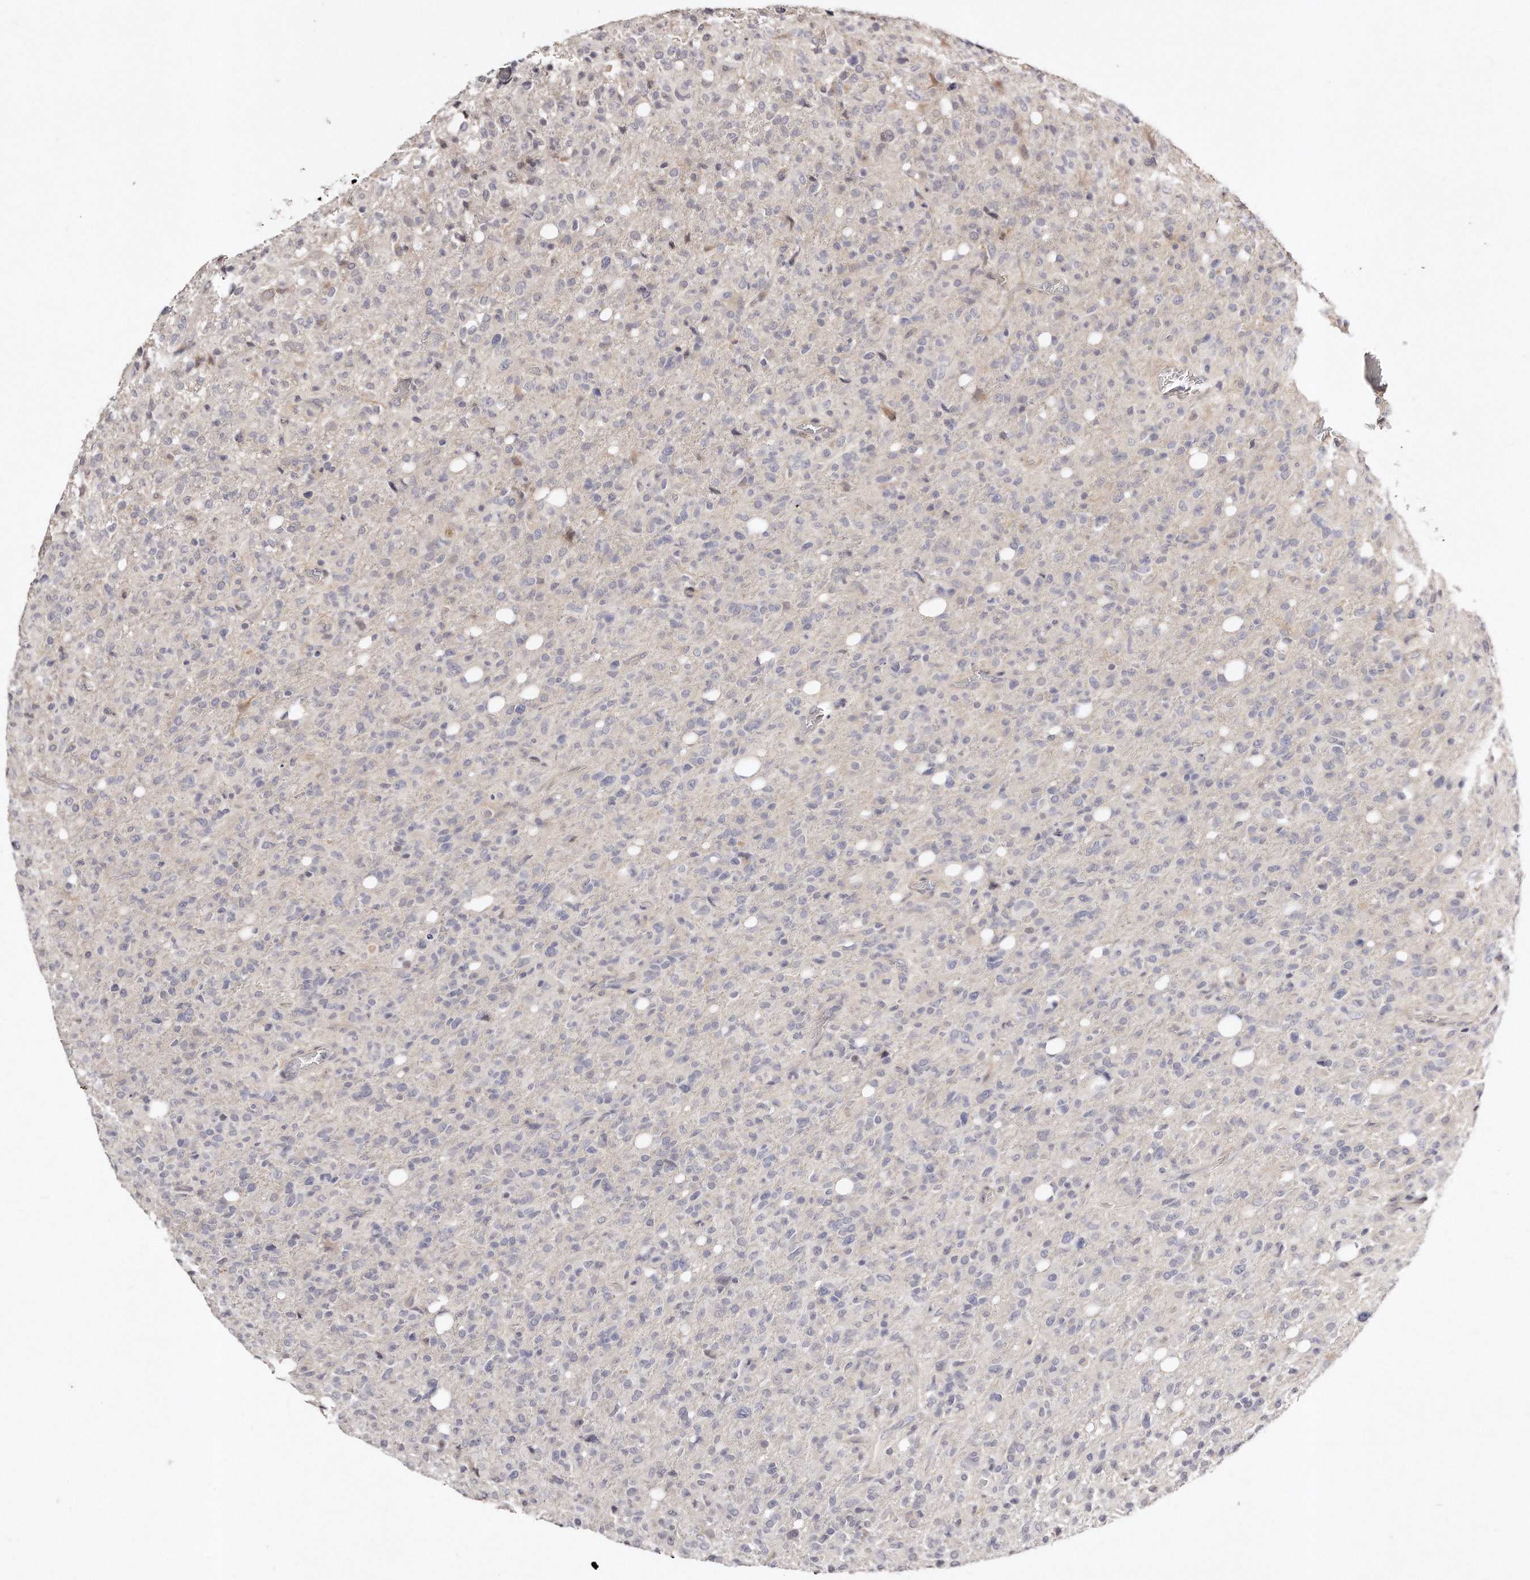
{"staining": {"intensity": "negative", "quantity": "none", "location": "none"}, "tissue": "glioma", "cell_type": "Tumor cells", "image_type": "cancer", "snomed": [{"axis": "morphology", "description": "Glioma, malignant, High grade"}, {"axis": "topography", "description": "Brain"}], "caption": "A photomicrograph of glioma stained for a protein demonstrates no brown staining in tumor cells.", "gene": "CASZ1", "patient": {"sex": "female", "age": 57}}